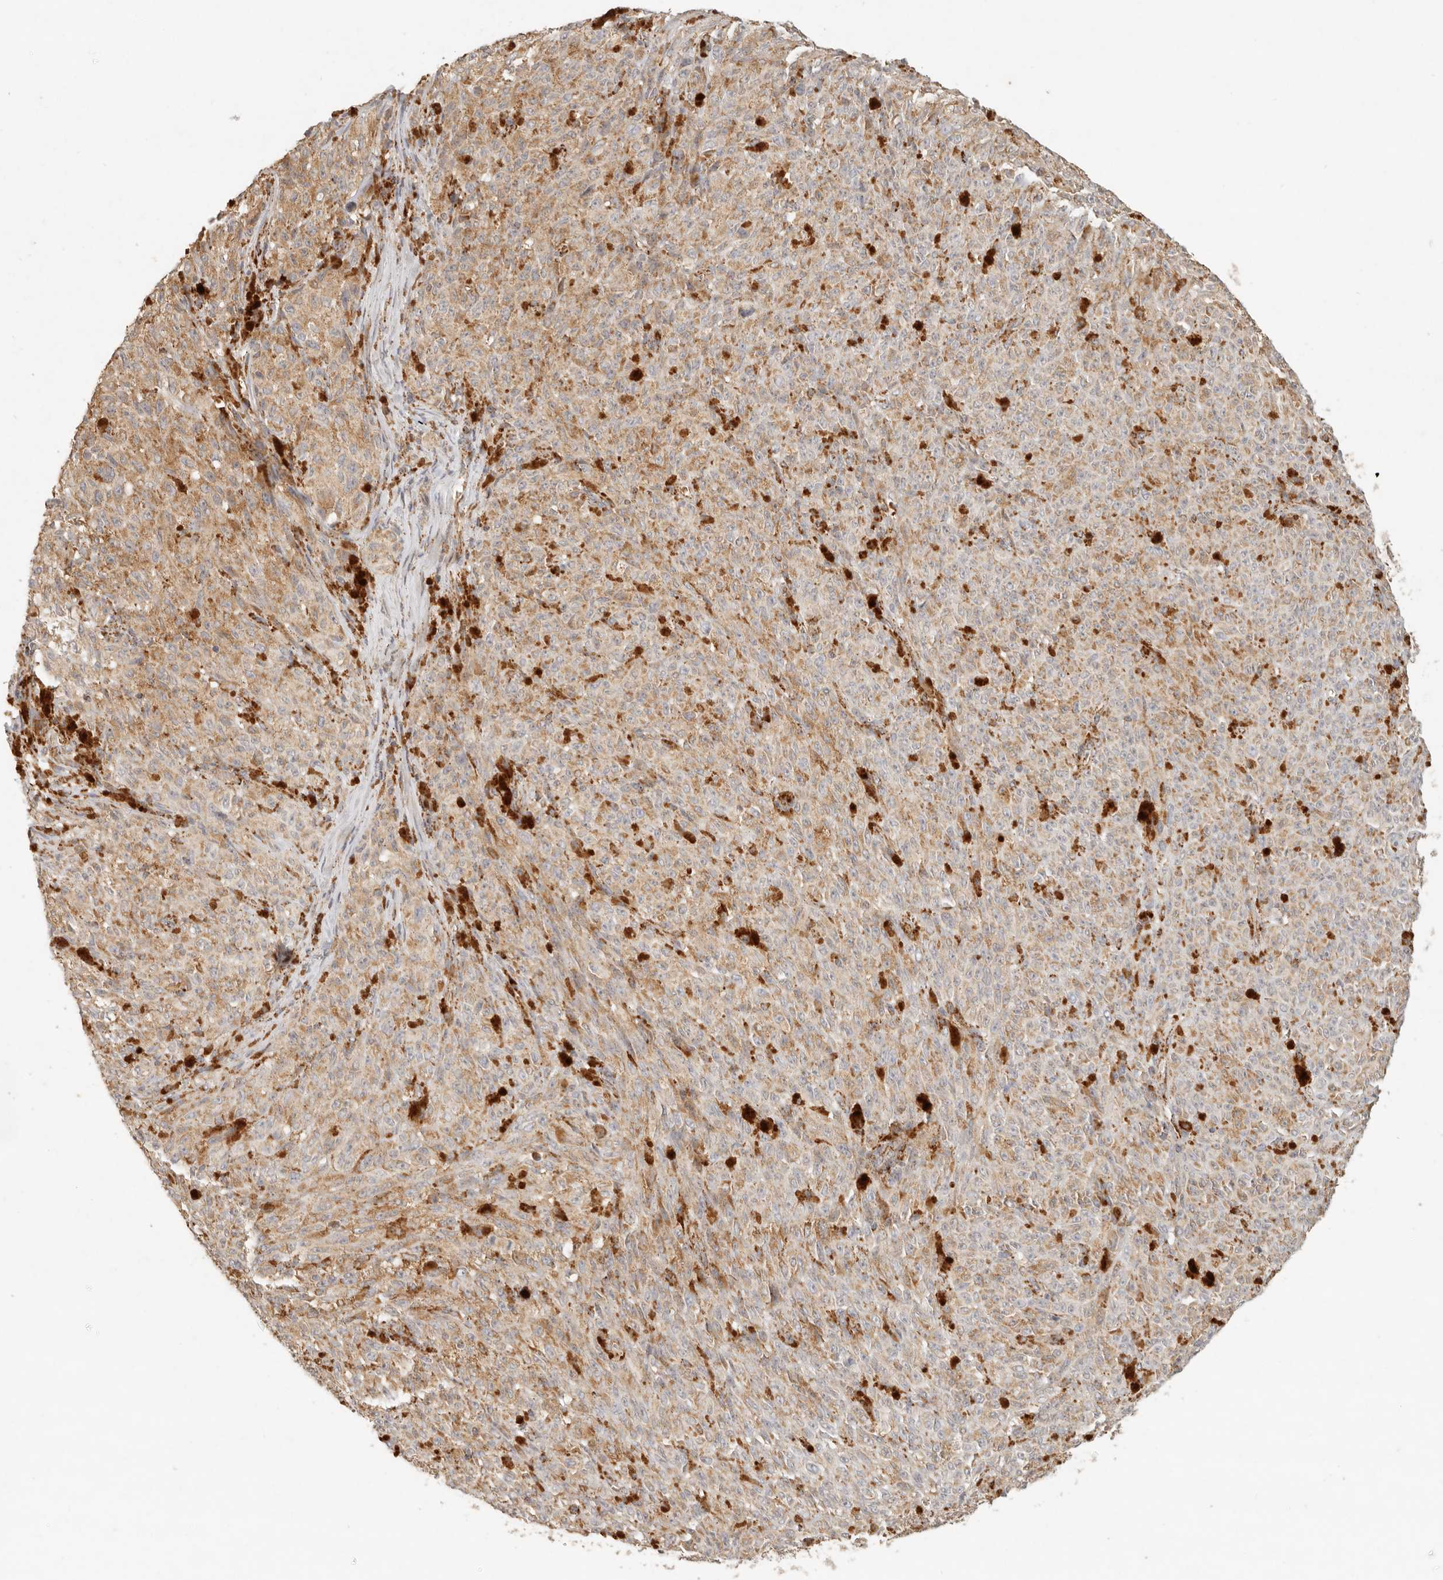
{"staining": {"intensity": "moderate", "quantity": "25%-75%", "location": "cytoplasmic/membranous"}, "tissue": "melanoma", "cell_type": "Tumor cells", "image_type": "cancer", "snomed": [{"axis": "morphology", "description": "Malignant melanoma, NOS"}, {"axis": "topography", "description": "Skin"}], "caption": "Immunohistochemistry of malignant melanoma reveals medium levels of moderate cytoplasmic/membranous positivity in about 25%-75% of tumor cells.", "gene": "MRPL55", "patient": {"sex": "female", "age": 82}}